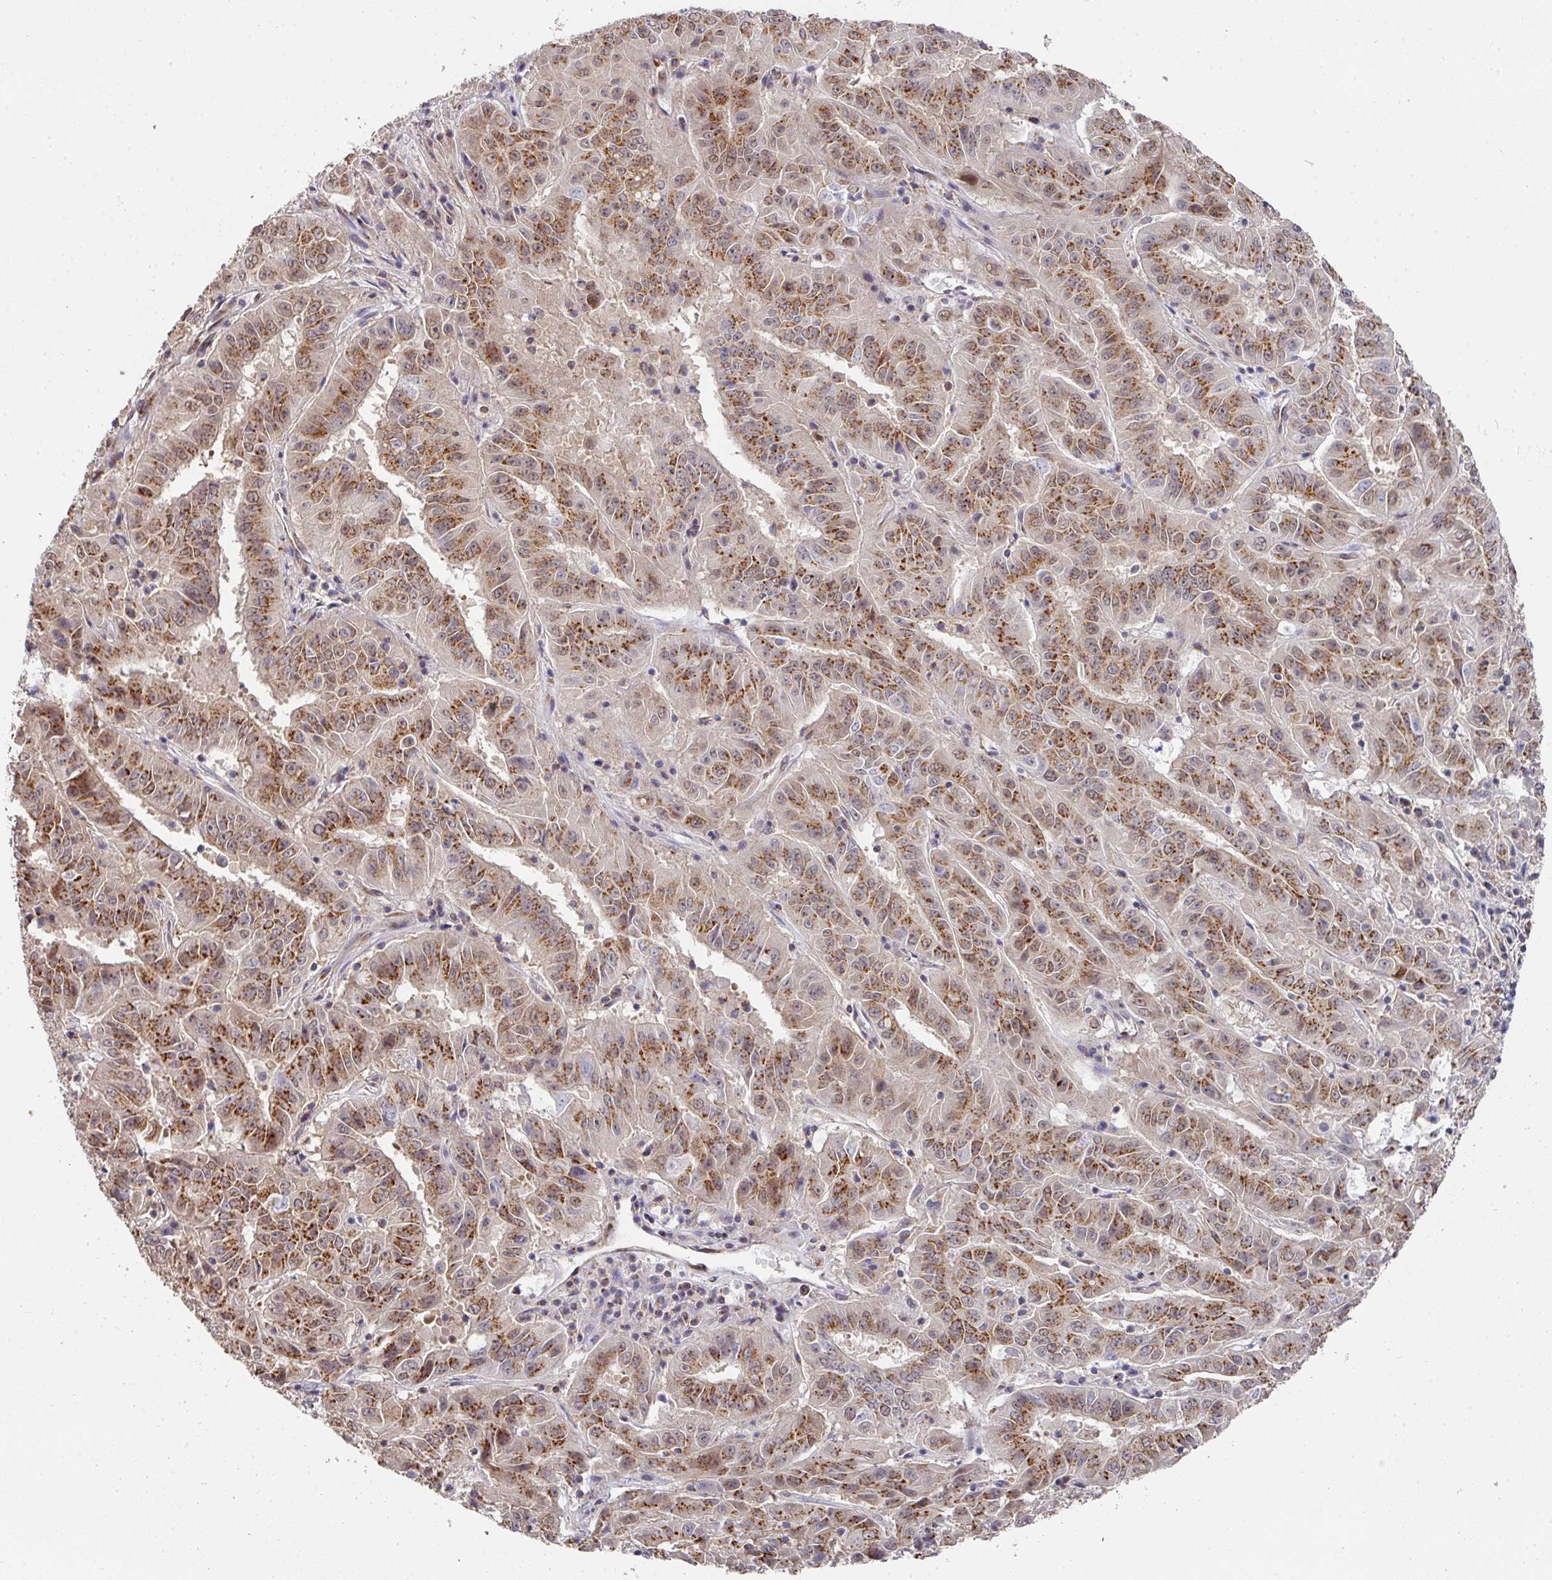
{"staining": {"intensity": "moderate", "quantity": ">75%", "location": "cytoplasmic/membranous"}, "tissue": "pancreatic cancer", "cell_type": "Tumor cells", "image_type": "cancer", "snomed": [{"axis": "morphology", "description": "Adenocarcinoma, NOS"}, {"axis": "topography", "description": "Pancreas"}], "caption": "Immunohistochemistry (IHC) staining of pancreatic cancer (adenocarcinoma), which displays medium levels of moderate cytoplasmic/membranous positivity in about >75% of tumor cells indicating moderate cytoplasmic/membranous protein staining. The staining was performed using DAB (brown) for protein detection and nuclei were counterstained in hematoxylin (blue).", "gene": "C18orf25", "patient": {"sex": "male", "age": 63}}